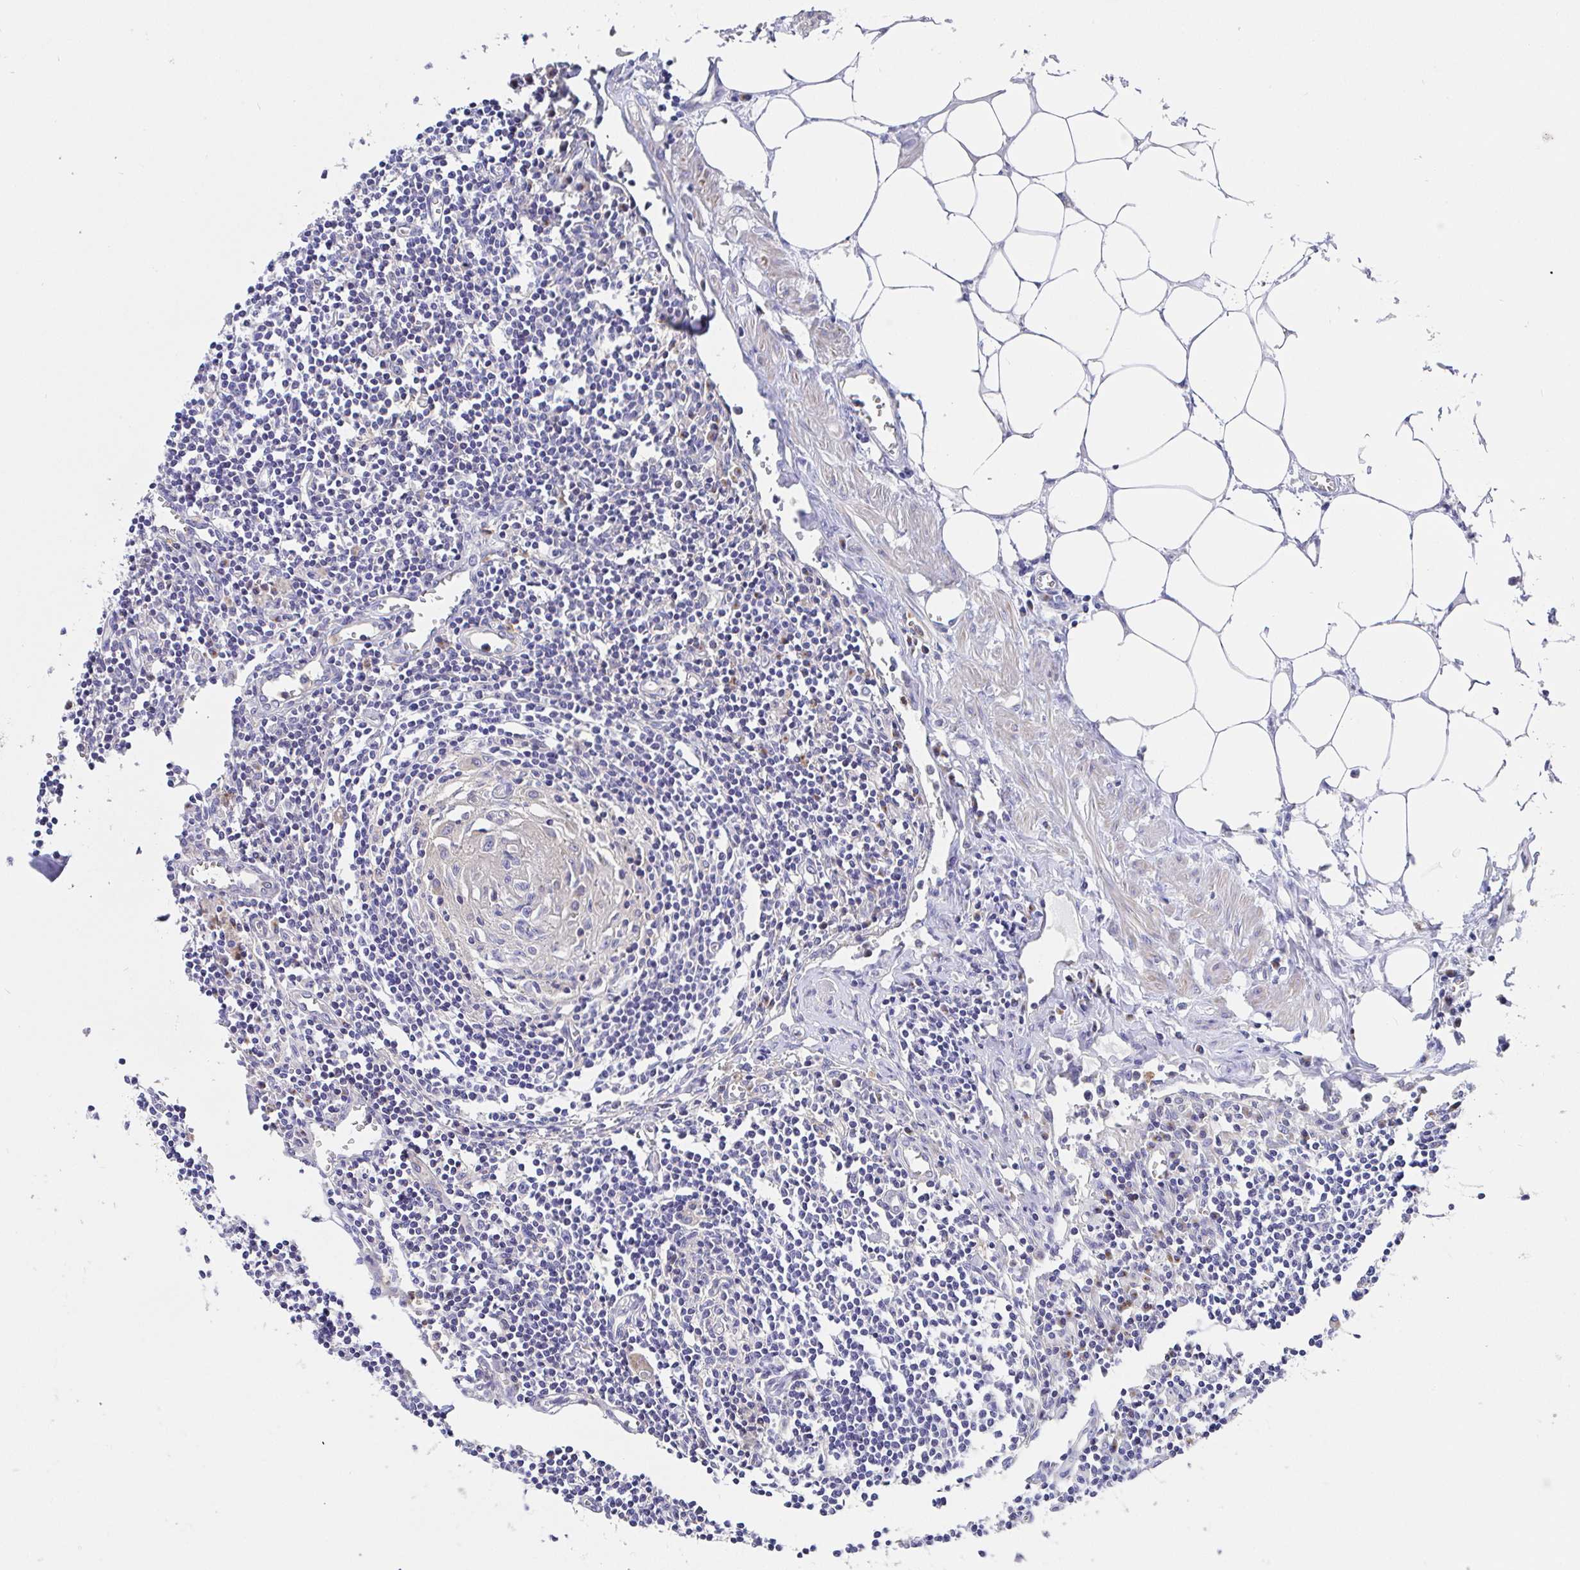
{"staining": {"intensity": "moderate", "quantity": "<25%", "location": "cytoplasmic/membranous"}, "tissue": "lymph node", "cell_type": "Germinal center cells", "image_type": "normal", "snomed": [{"axis": "morphology", "description": "Normal tissue, NOS"}, {"axis": "topography", "description": "Lymph node"}], "caption": "Immunohistochemical staining of normal lymph node demonstrates low levels of moderate cytoplasmic/membranous staining in approximately <25% of germinal center cells.", "gene": "GOLGA1", "patient": {"sex": "male", "age": 66}}